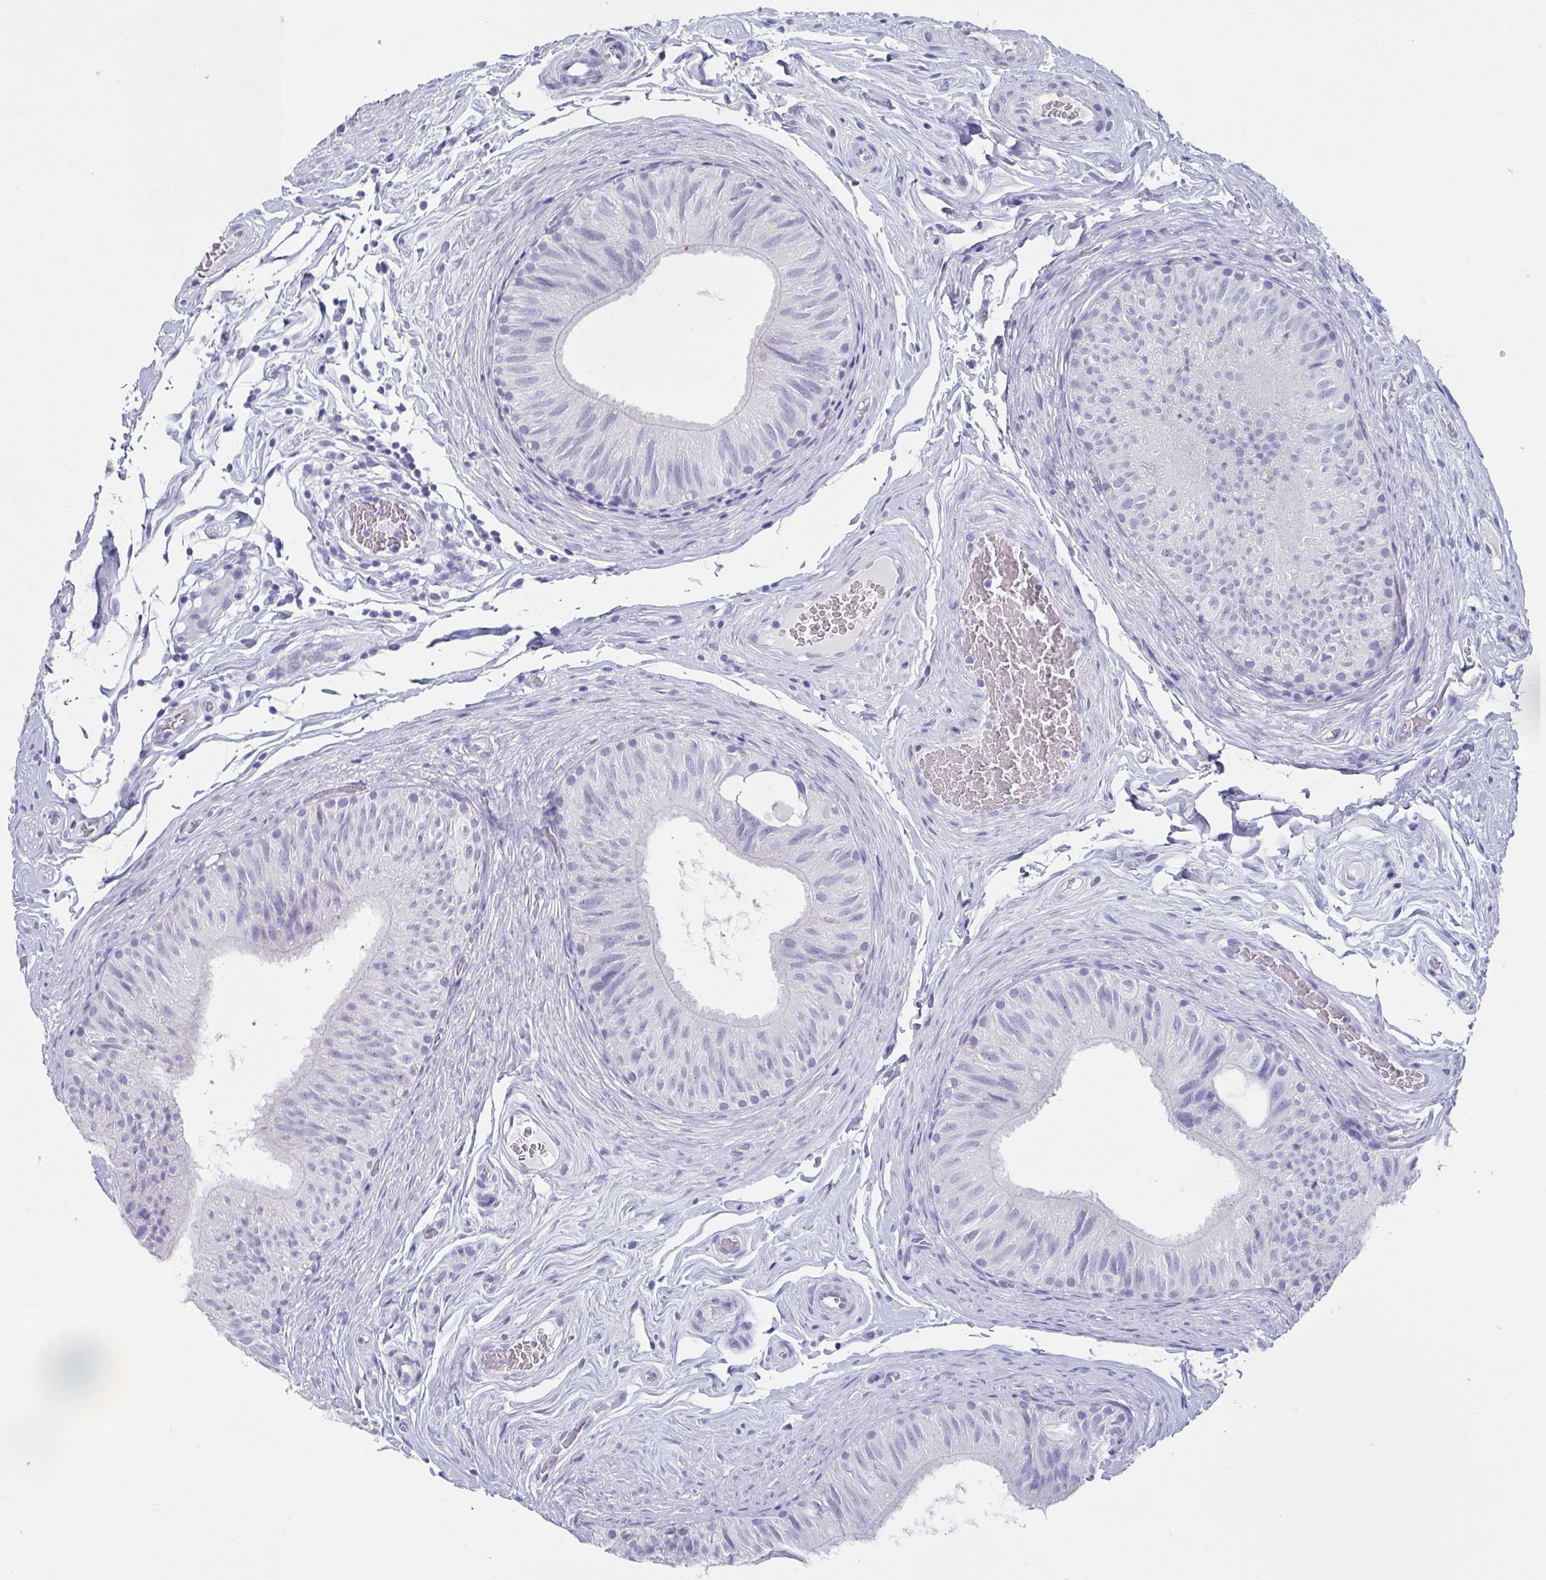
{"staining": {"intensity": "negative", "quantity": "none", "location": "none"}, "tissue": "epididymis", "cell_type": "Glandular cells", "image_type": "normal", "snomed": [{"axis": "morphology", "description": "Normal tissue, NOS"}, {"axis": "topography", "description": "Epididymis, spermatic cord, NOS"}, {"axis": "topography", "description": "Epididymis"}], "caption": "Immunohistochemistry histopathology image of normal epididymis: human epididymis stained with DAB (3,3'-diaminobenzidine) demonstrates no significant protein expression in glandular cells.", "gene": "SCGN", "patient": {"sex": "male", "age": 31}}